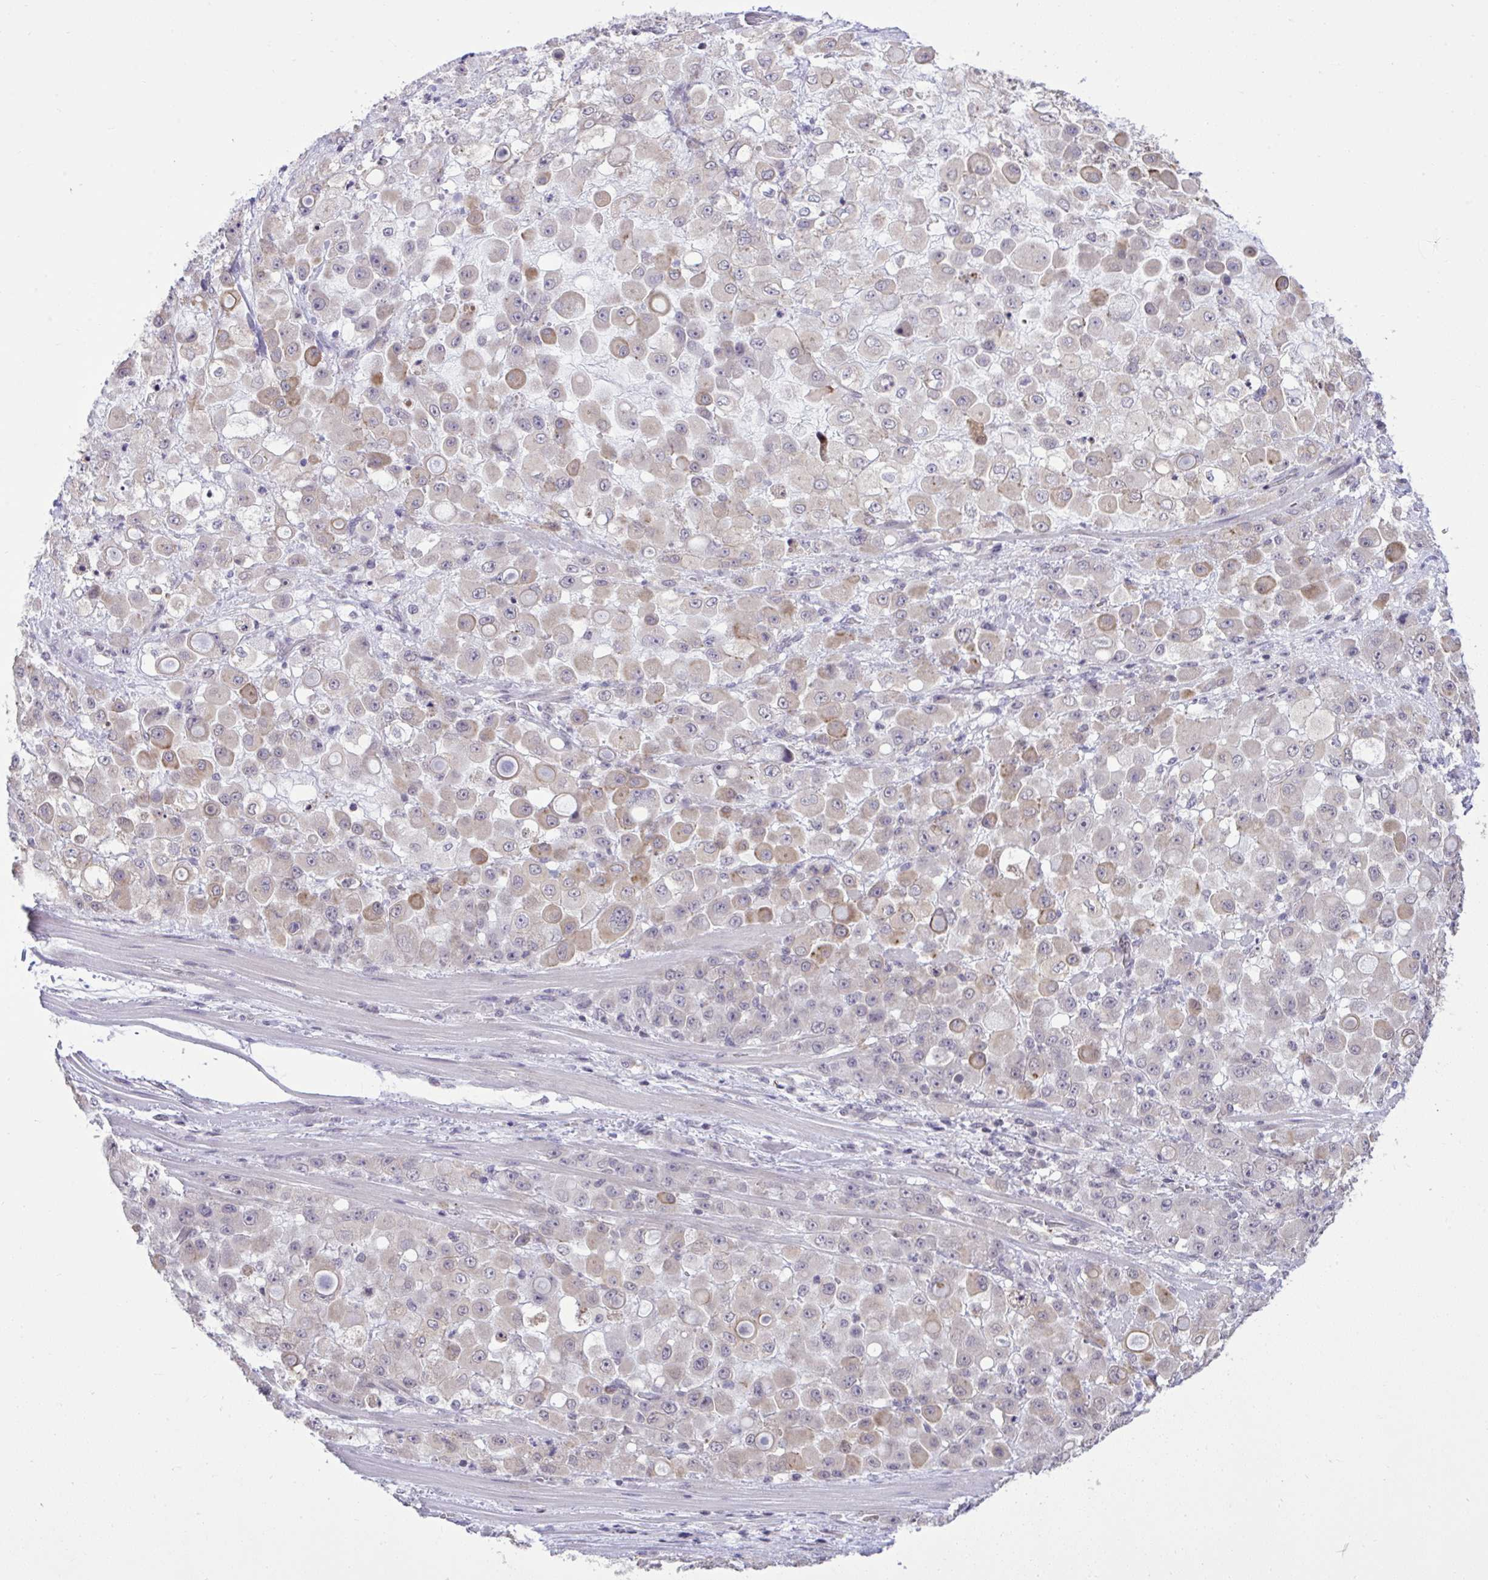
{"staining": {"intensity": "weak", "quantity": "25%-75%", "location": "cytoplasmic/membranous"}, "tissue": "stomach cancer", "cell_type": "Tumor cells", "image_type": "cancer", "snomed": [{"axis": "morphology", "description": "Adenocarcinoma, NOS"}, {"axis": "topography", "description": "Stomach"}], "caption": "DAB immunohistochemical staining of human stomach cancer displays weak cytoplasmic/membranous protein expression in approximately 25%-75% of tumor cells.", "gene": "CYP20A1", "patient": {"sex": "female", "age": 76}}